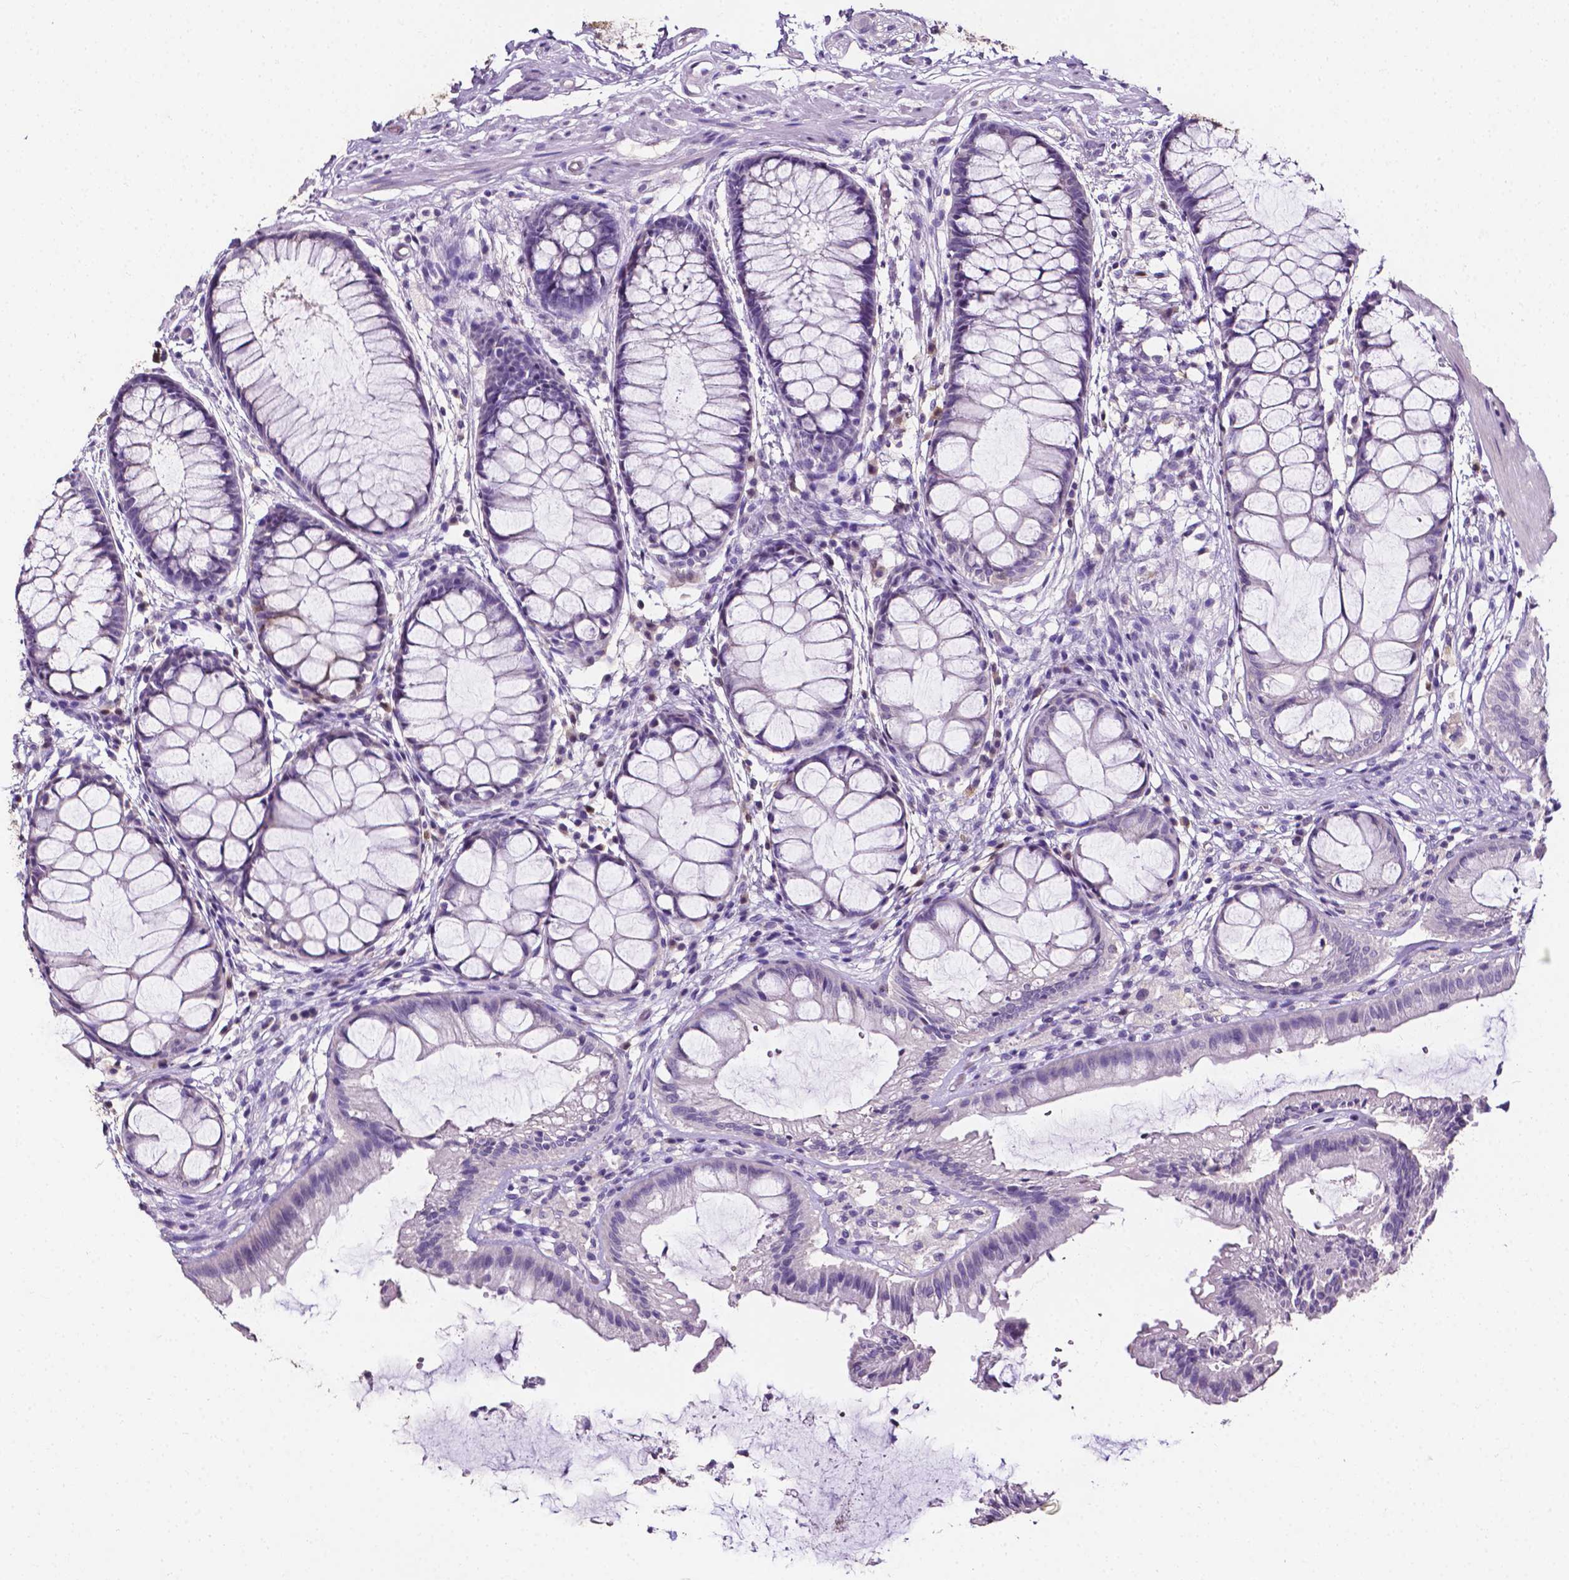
{"staining": {"intensity": "negative", "quantity": "none", "location": "none"}, "tissue": "rectum", "cell_type": "Glandular cells", "image_type": "normal", "snomed": [{"axis": "morphology", "description": "Normal tissue, NOS"}, {"axis": "topography", "description": "Rectum"}], "caption": "Human rectum stained for a protein using immunohistochemistry reveals no positivity in glandular cells.", "gene": "PSAT1", "patient": {"sex": "female", "age": 62}}